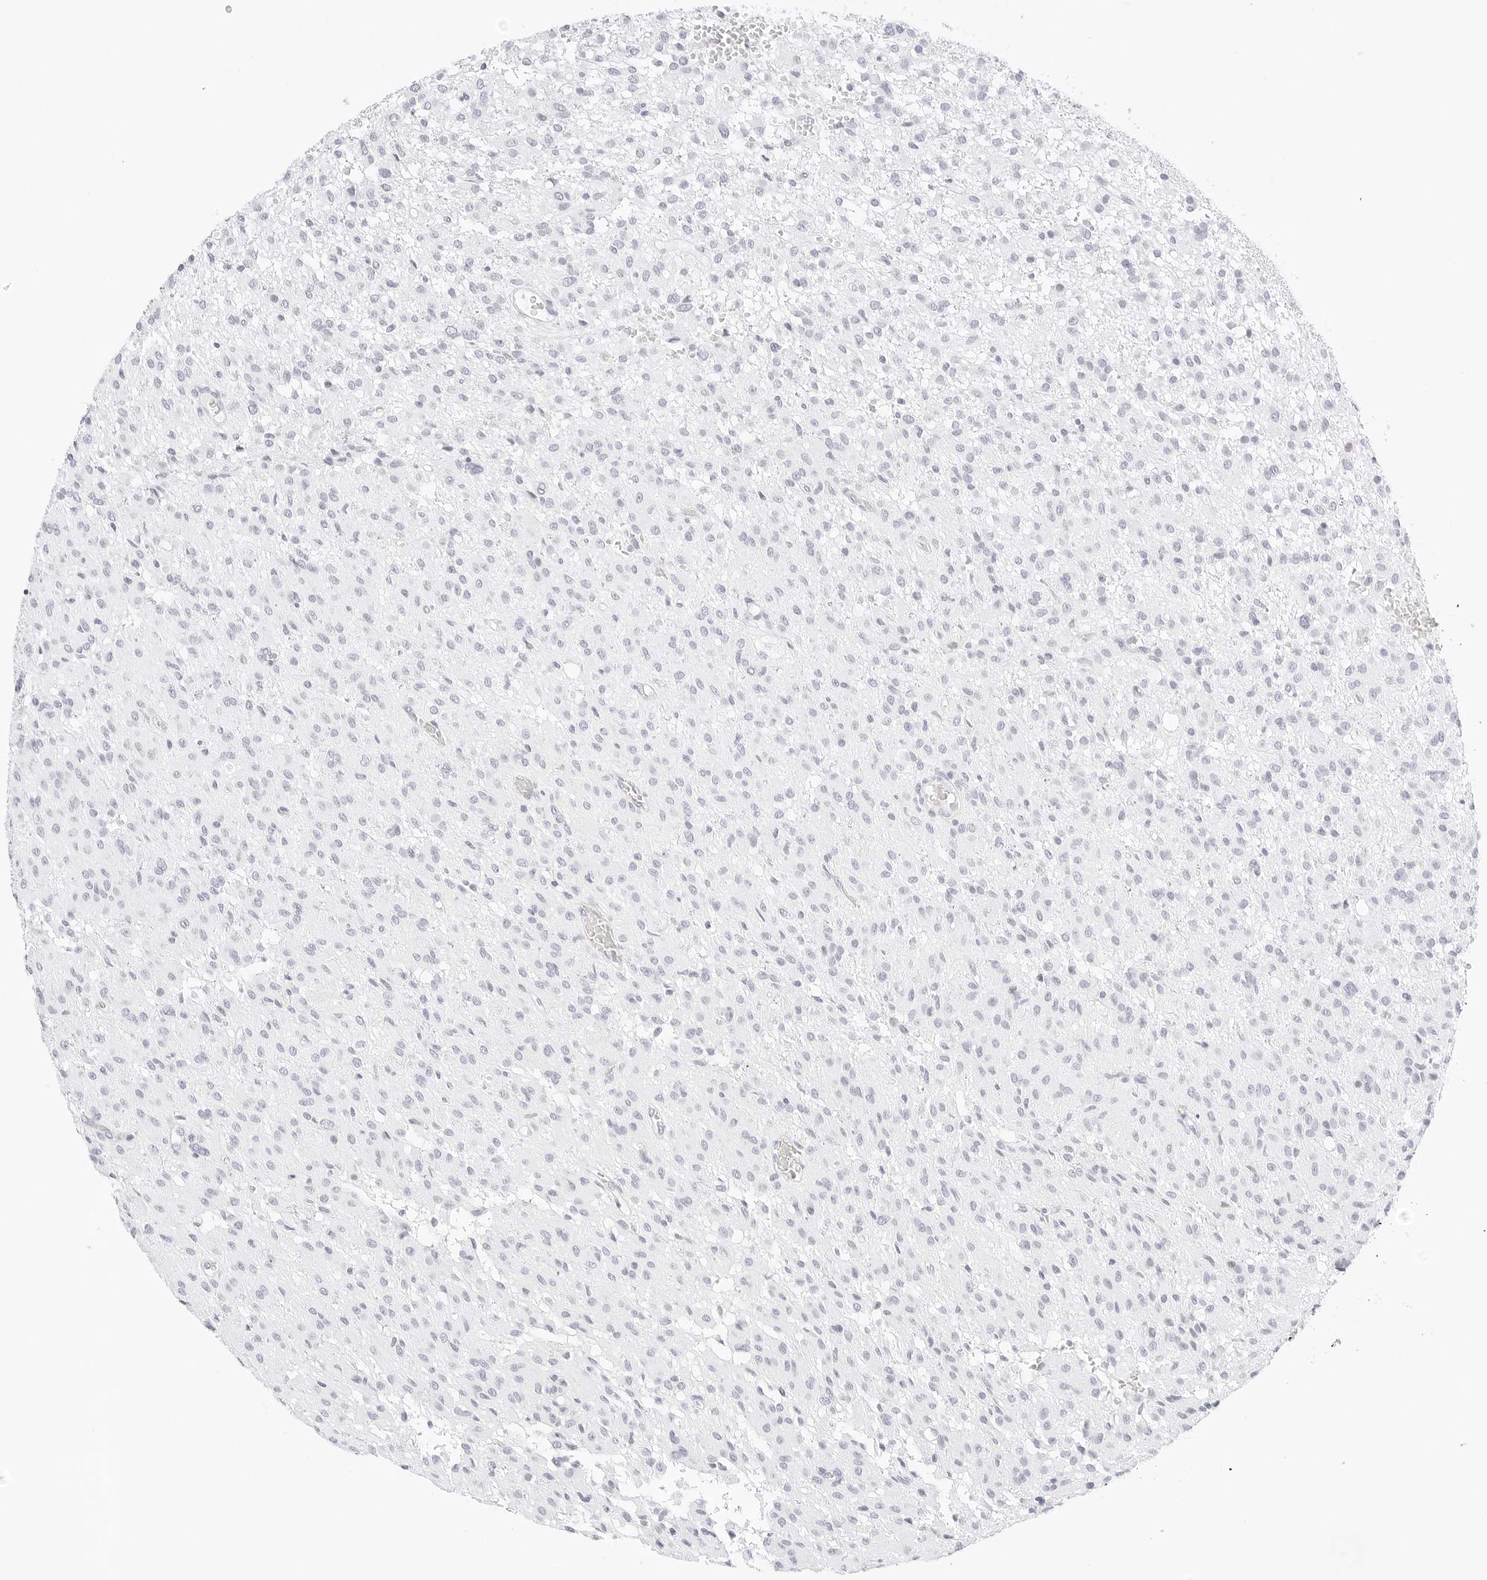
{"staining": {"intensity": "negative", "quantity": "none", "location": "none"}, "tissue": "glioma", "cell_type": "Tumor cells", "image_type": "cancer", "snomed": [{"axis": "morphology", "description": "Glioma, malignant, High grade"}, {"axis": "topography", "description": "Brain"}], "caption": "A high-resolution micrograph shows IHC staining of glioma, which demonstrates no significant expression in tumor cells.", "gene": "CDH1", "patient": {"sex": "female", "age": 59}}